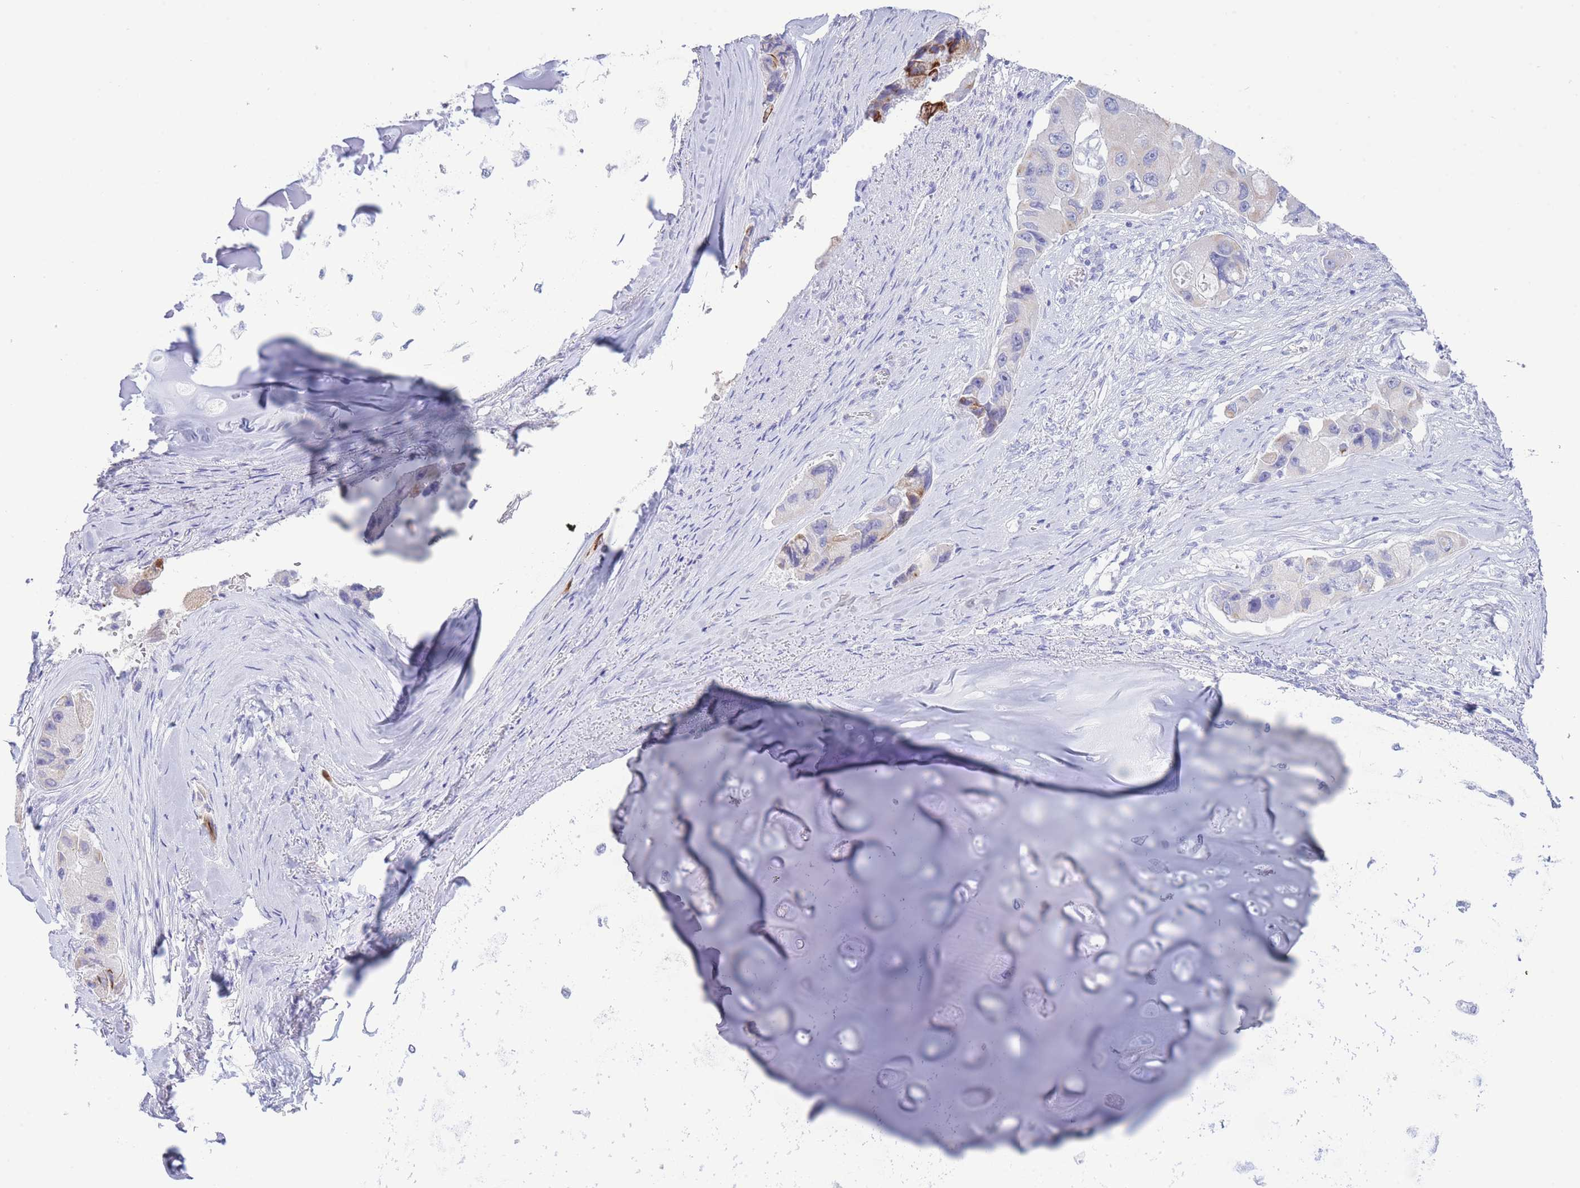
{"staining": {"intensity": "negative", "quantity": "none", "location": "none"}, "tissue": "lung cancer", "cell_type": "Tumor cells", "image_type": "cancer", "snomed": [{"axis": "morphology", "description": "Adenocarcinoma, NOS"}, {"axis": "topography", "description": "Lung"}], "caption": "This is an immunohistochemistry histopathology image of lung adenocarcinoma. There is no staining in tumor cells.", "gene": "VWA8", "patient": {"sex": "female", "age": 54}}